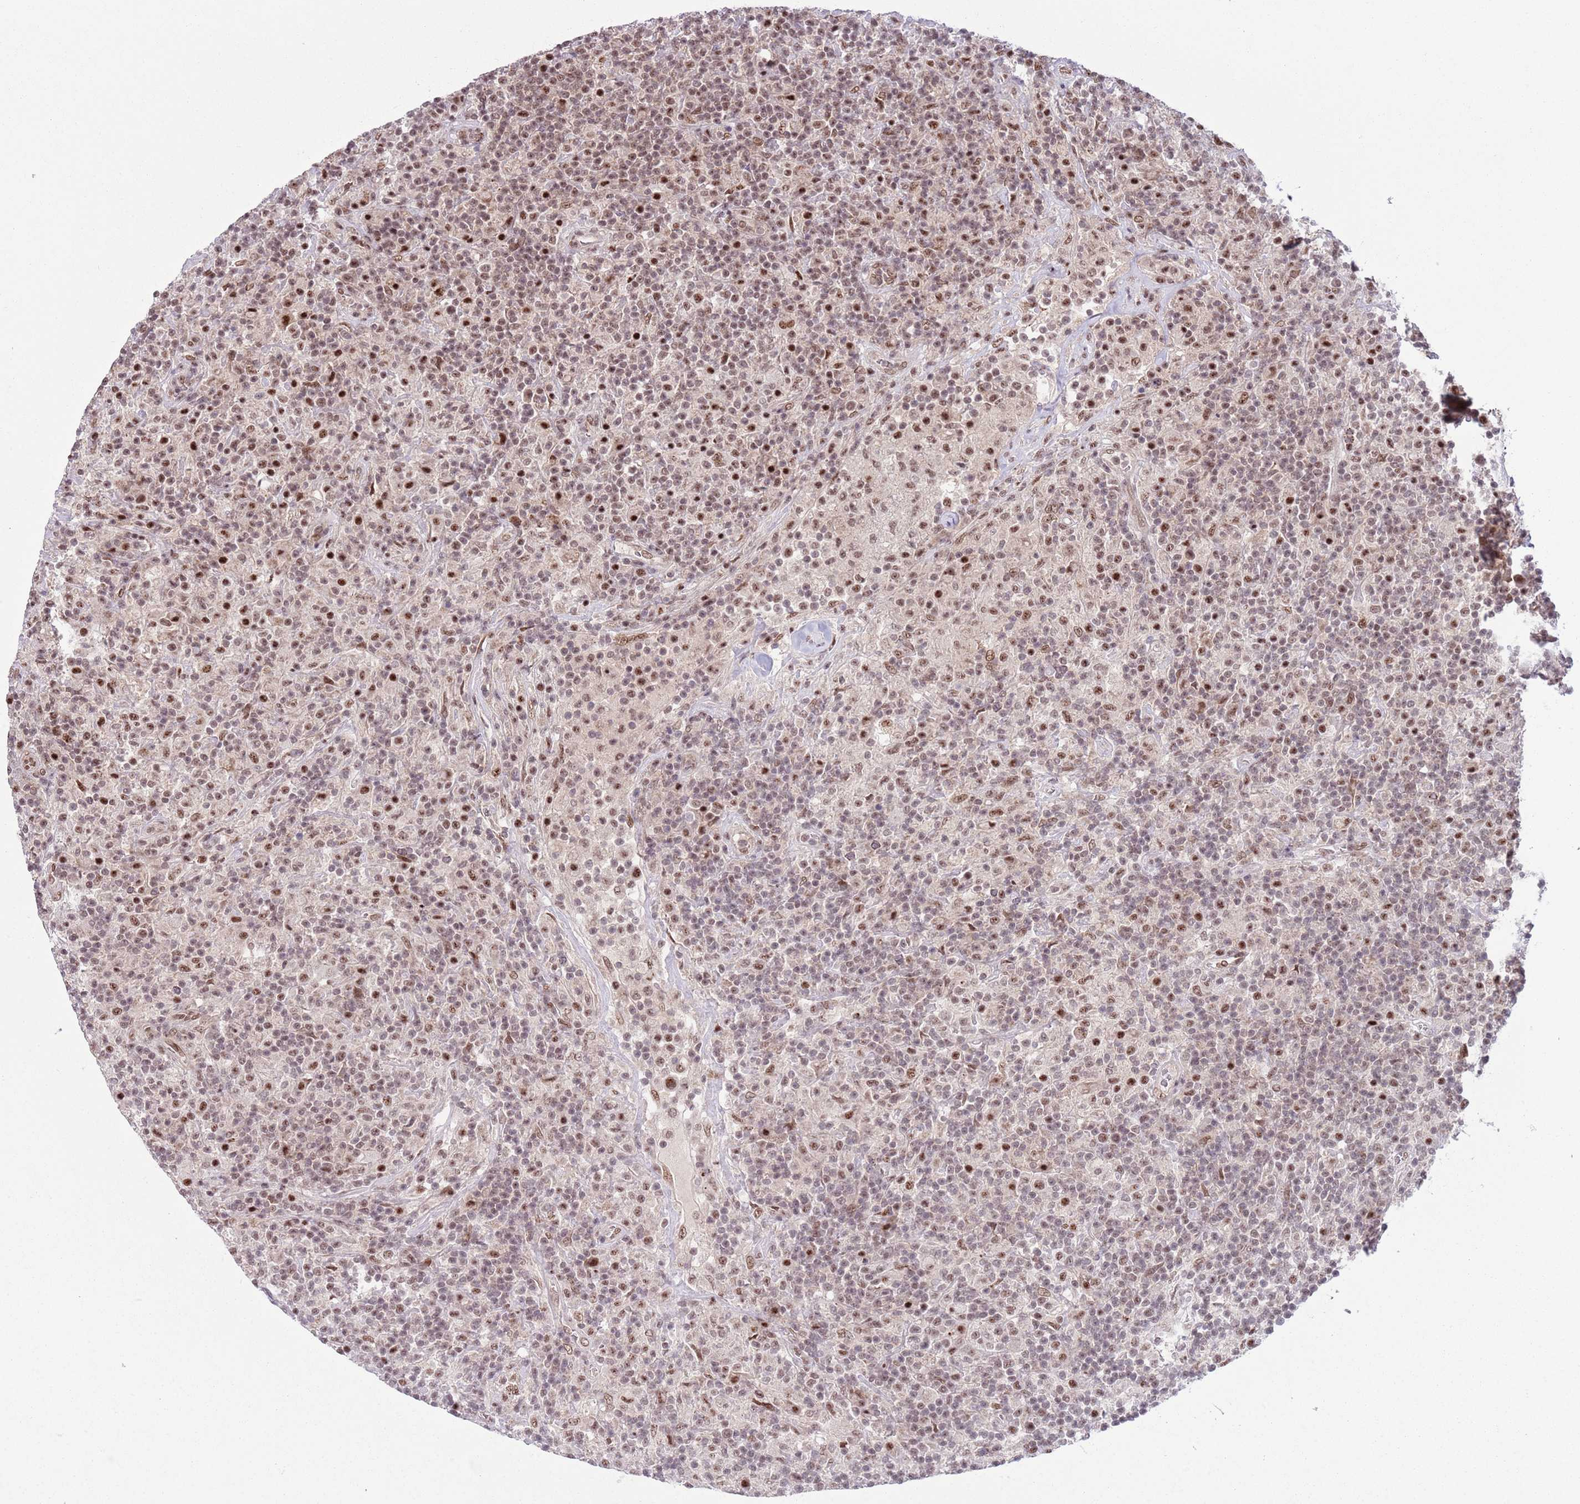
{"staining": {"intensity": "moderate", "quantity": ">75%", "location": "nuclear"}, "tissue": "lymphoma", "cell_type": "Tumor cells", "image_type": "cancer", "snomed": [{"axis": "morphology", "description": "Hodgkin's disease, NOS"}, {"axis": "topography", "description": "Lymph node"}], "caption": "Moderate nuclear staining for a protein is identified in approximately >75% of tumor cells of Hodgkin's disease using immunohistochemistry.", "gene": "SIPA1L3", "patient": {"sex": "male", "age": 70}}